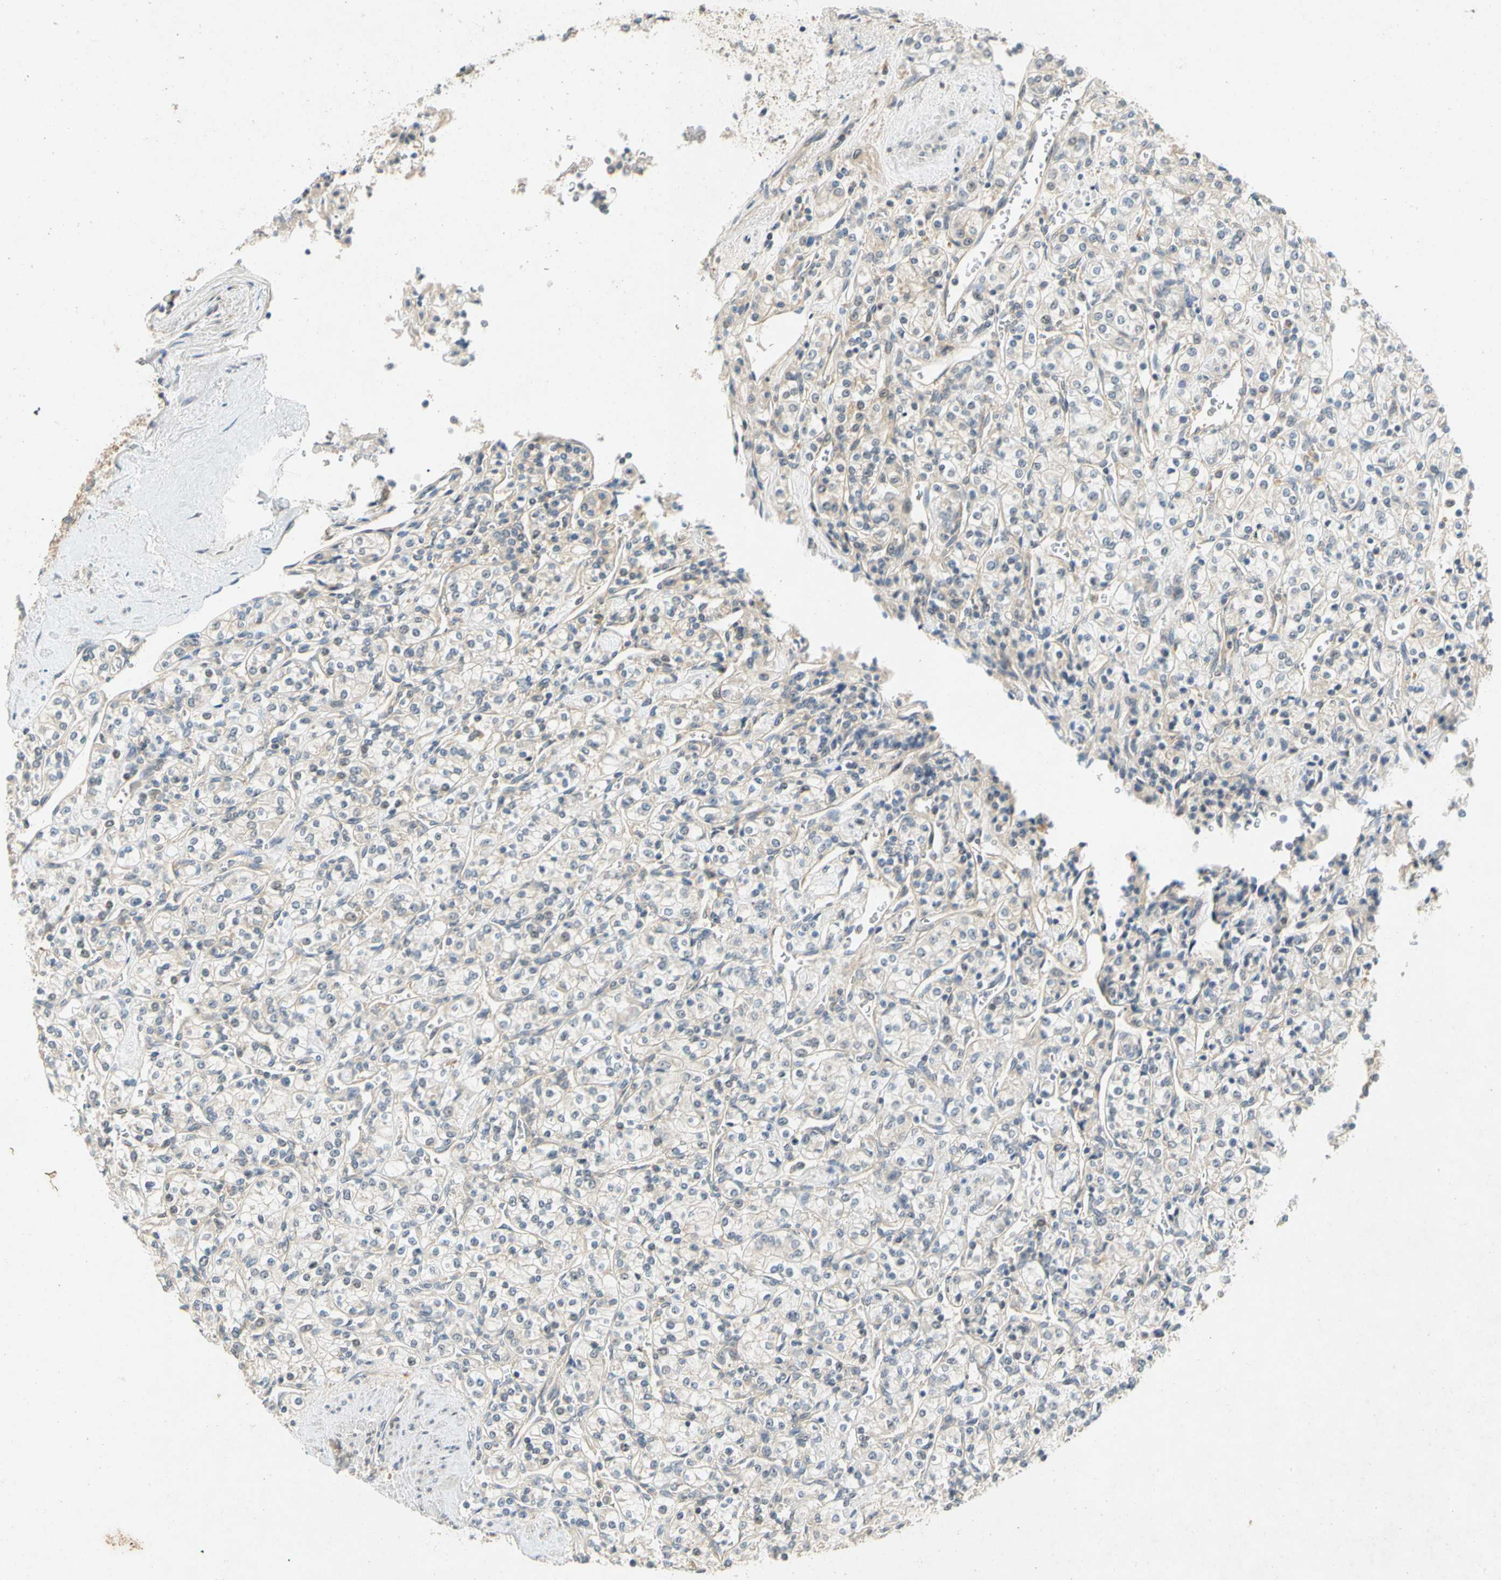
{"staining": {"intensity": "negative", "quantity": "none", "location": "none"}, "tissue": "renal cancer", "cell_type": "Tumor cells", "image_type": "cancer", "snomed": [{"axis": "morphology", "description": "Adenocarcinoma, NOS"}, {"axis": "topography", "description": "Kidney"}], "caption": "The histopathology image exhibits no significant expression in tumor cells of adenocarcinoma (renal).", "gene": "GATD1", "patient": {"sex": "male", "age": 77}}